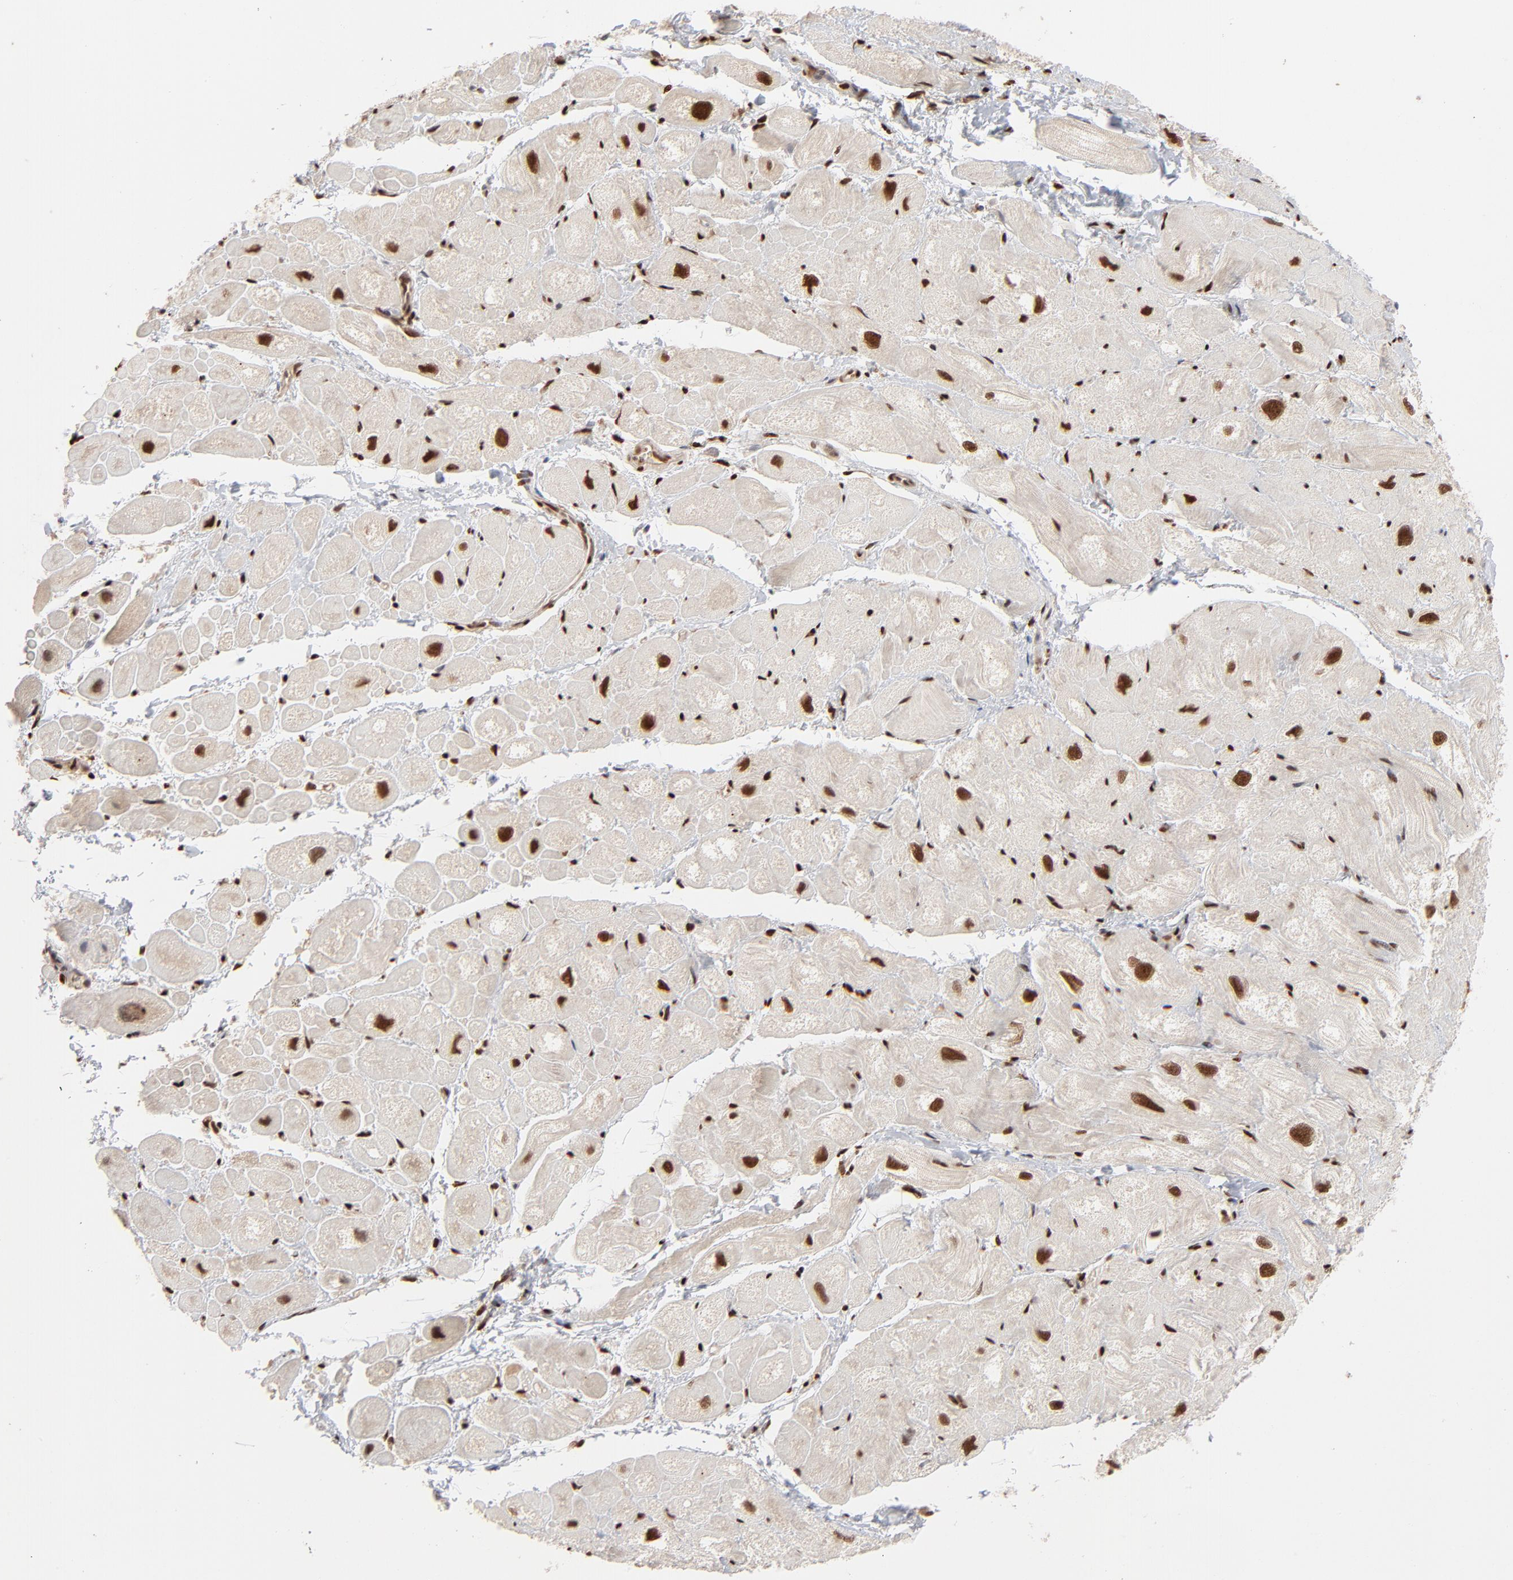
{"staining": {"intensity": "strong", "quantity": ">75%", "location": "nuclear"}, "tissue": "heart muscle", "cell_type": "Cardiomyocytes", "image_type": "normal", "snomed": [{"axis": "morphology", "description": "Normal tissue, NOS"}, {"axis": "topography", "description": "Heart"}], "caption": "Protein expression by immunohistochemistry shows strong nuclear staining in about >75% of cardiomyocytes in normal heart muscle. (DAB (3,3'-diaminobenzidine) = brown stain, brightfield microscopy at high magnification).", "gene": "NFIB", "patient": {"sex": "male", "age": 49}}